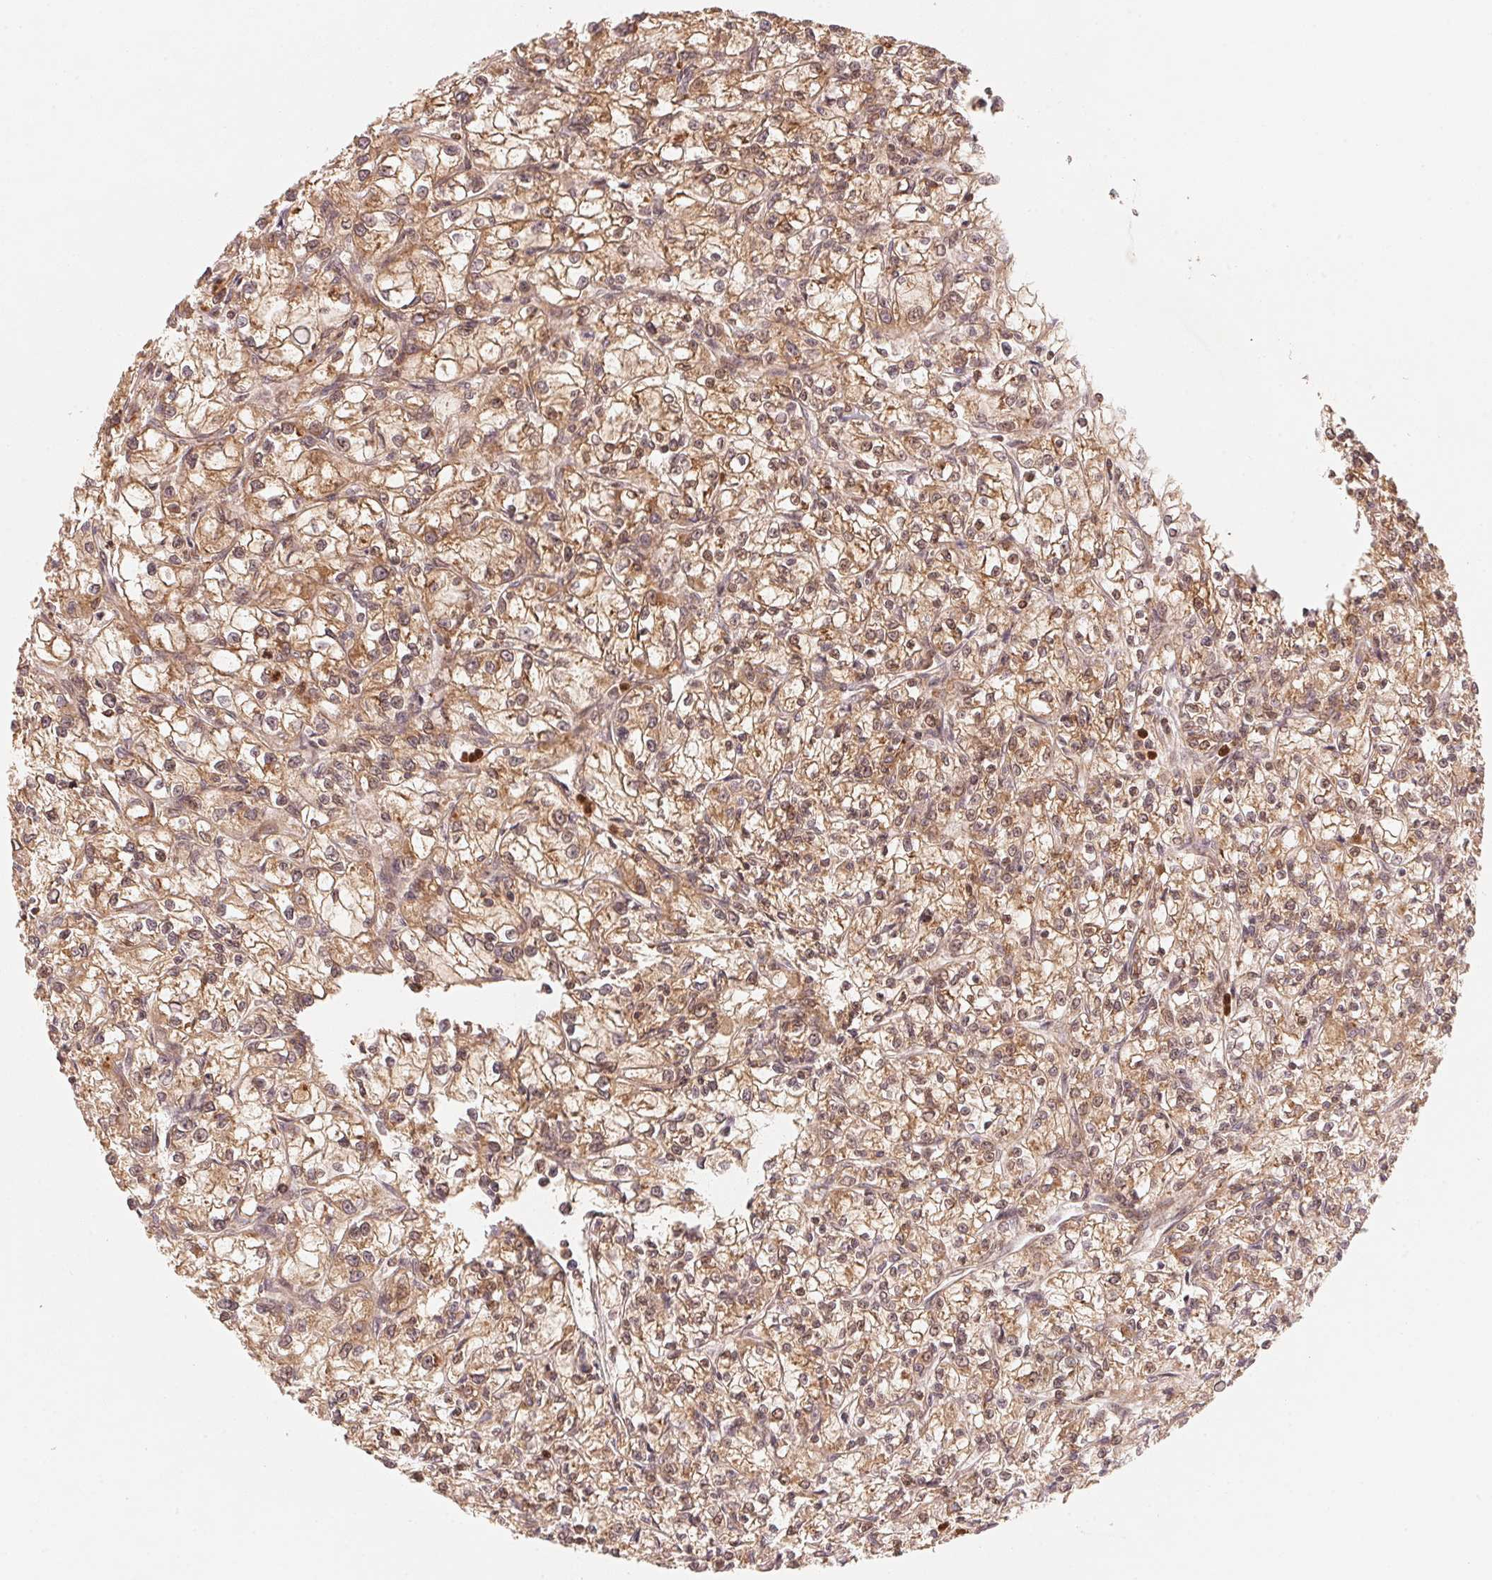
{"staining": {"intensity": "moderate", "quantity": ">75%", "location": "cytoplasmic/membranous,nuclear"}, "tissue": "renal cancer", "cell_type": "Tumor cells", "image_type": "cancer", "snomed": [{"axis": "morphology", "description": "Adenocarcinoma, NOS"}, {"axis": "topography", "description": "Kidney"}], "caption": "Protein positivity by IHC demonstrates moderate cytoplasmic/membranous and nuclear staining in approximately >75% of tumor cells in renal cancer.", "gene": "CCDC102B", "patient": {"sex": "female", "age": 59}}